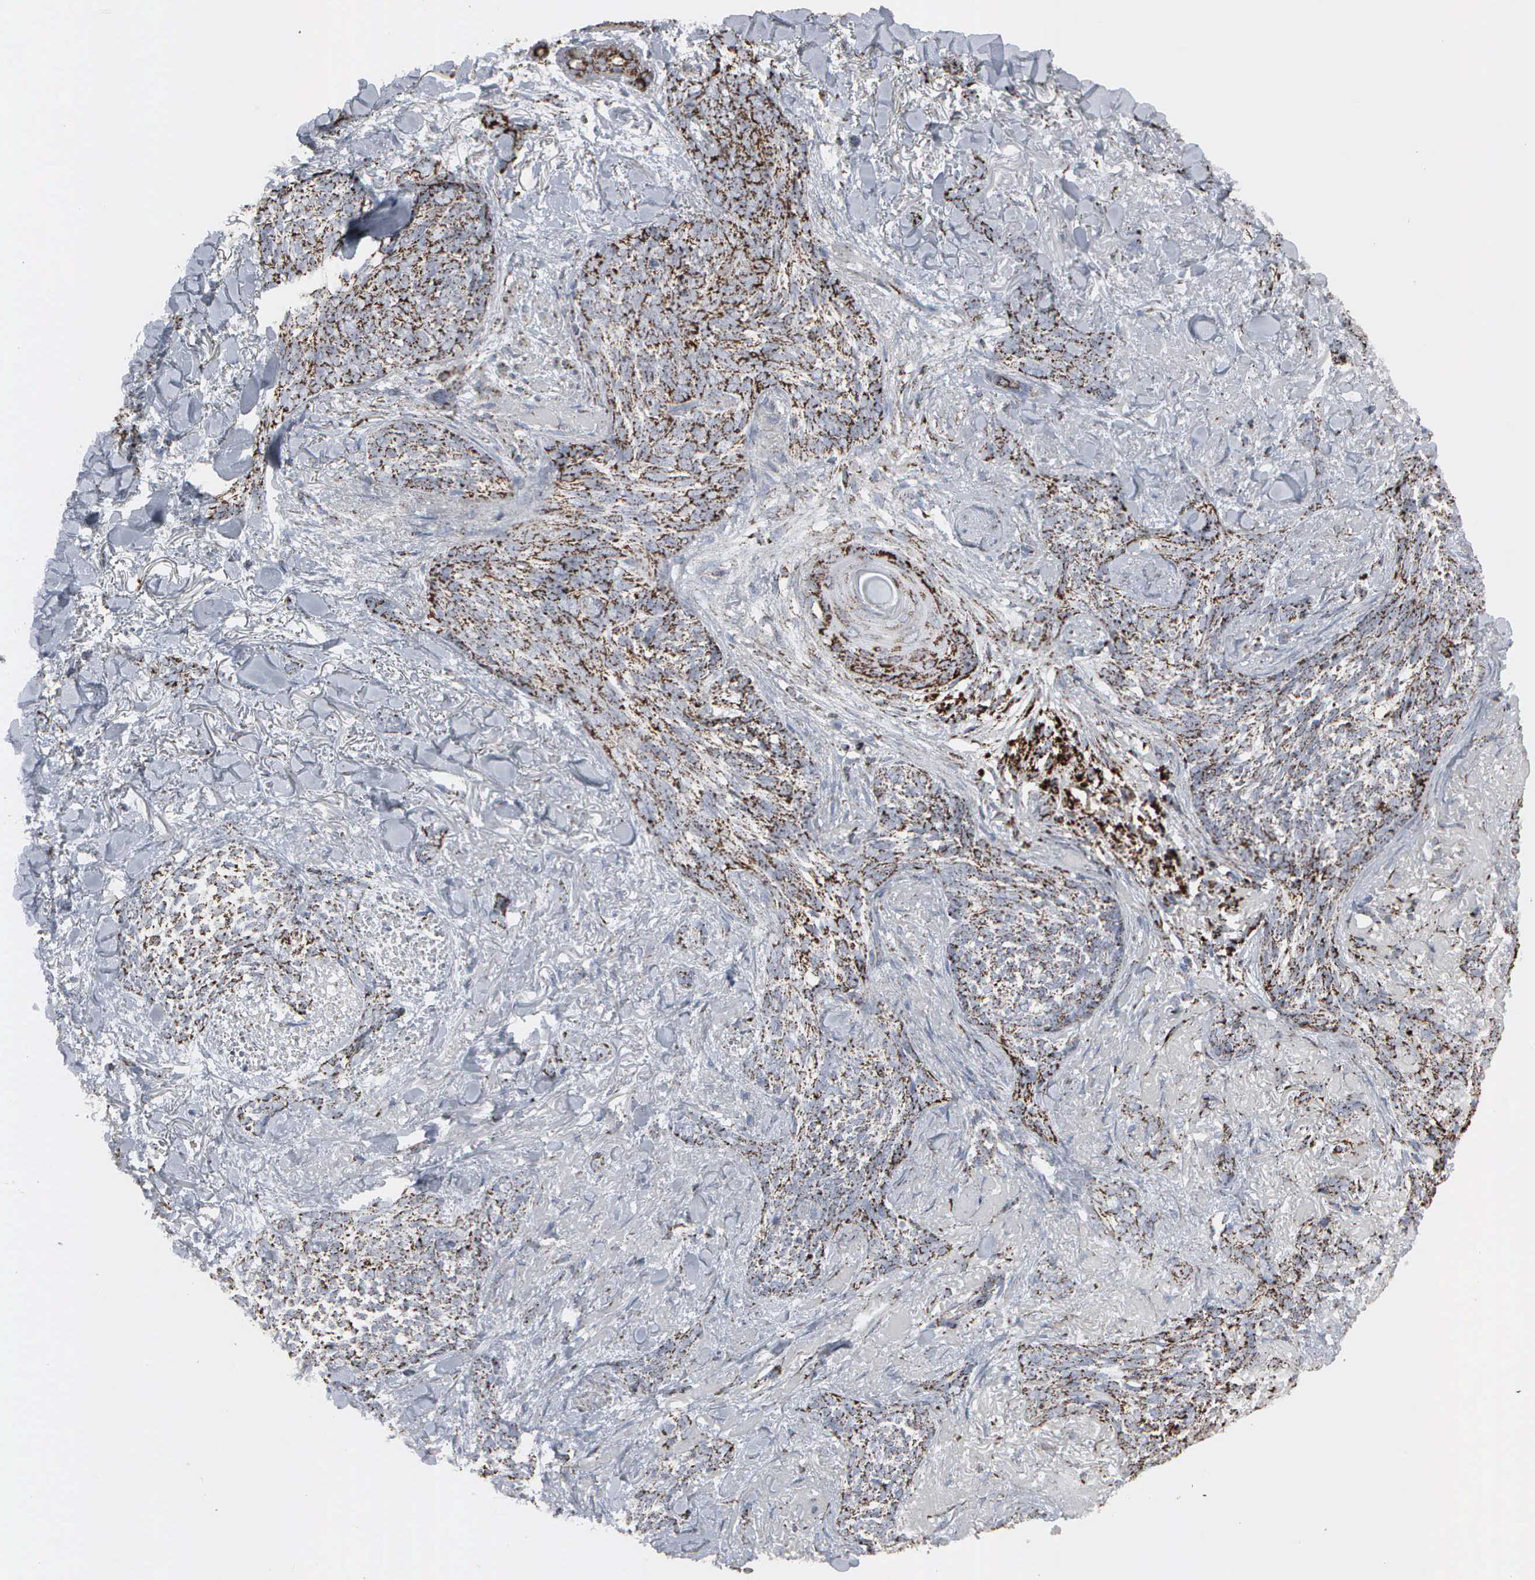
{"staining": {"intensity": "strong", "quantity": ">75%", "location": "cytoplasmic/membranous"}, "tissue": "skin cancer", "cell_type": "Tumor cells", "image_type": "cancer", "snomed": [{"axis": "morphology", "description": "Basal cell carcinoma"}, {"axis": "topography", "description": "Skin"}], "caption": "Tumor cells show high levels of strong cytoplasmic/membranous positivity in about >75% of cells in human skin cancer.", "gene": "HSPA9", "patient": {"sex": "female", "age": 81}}